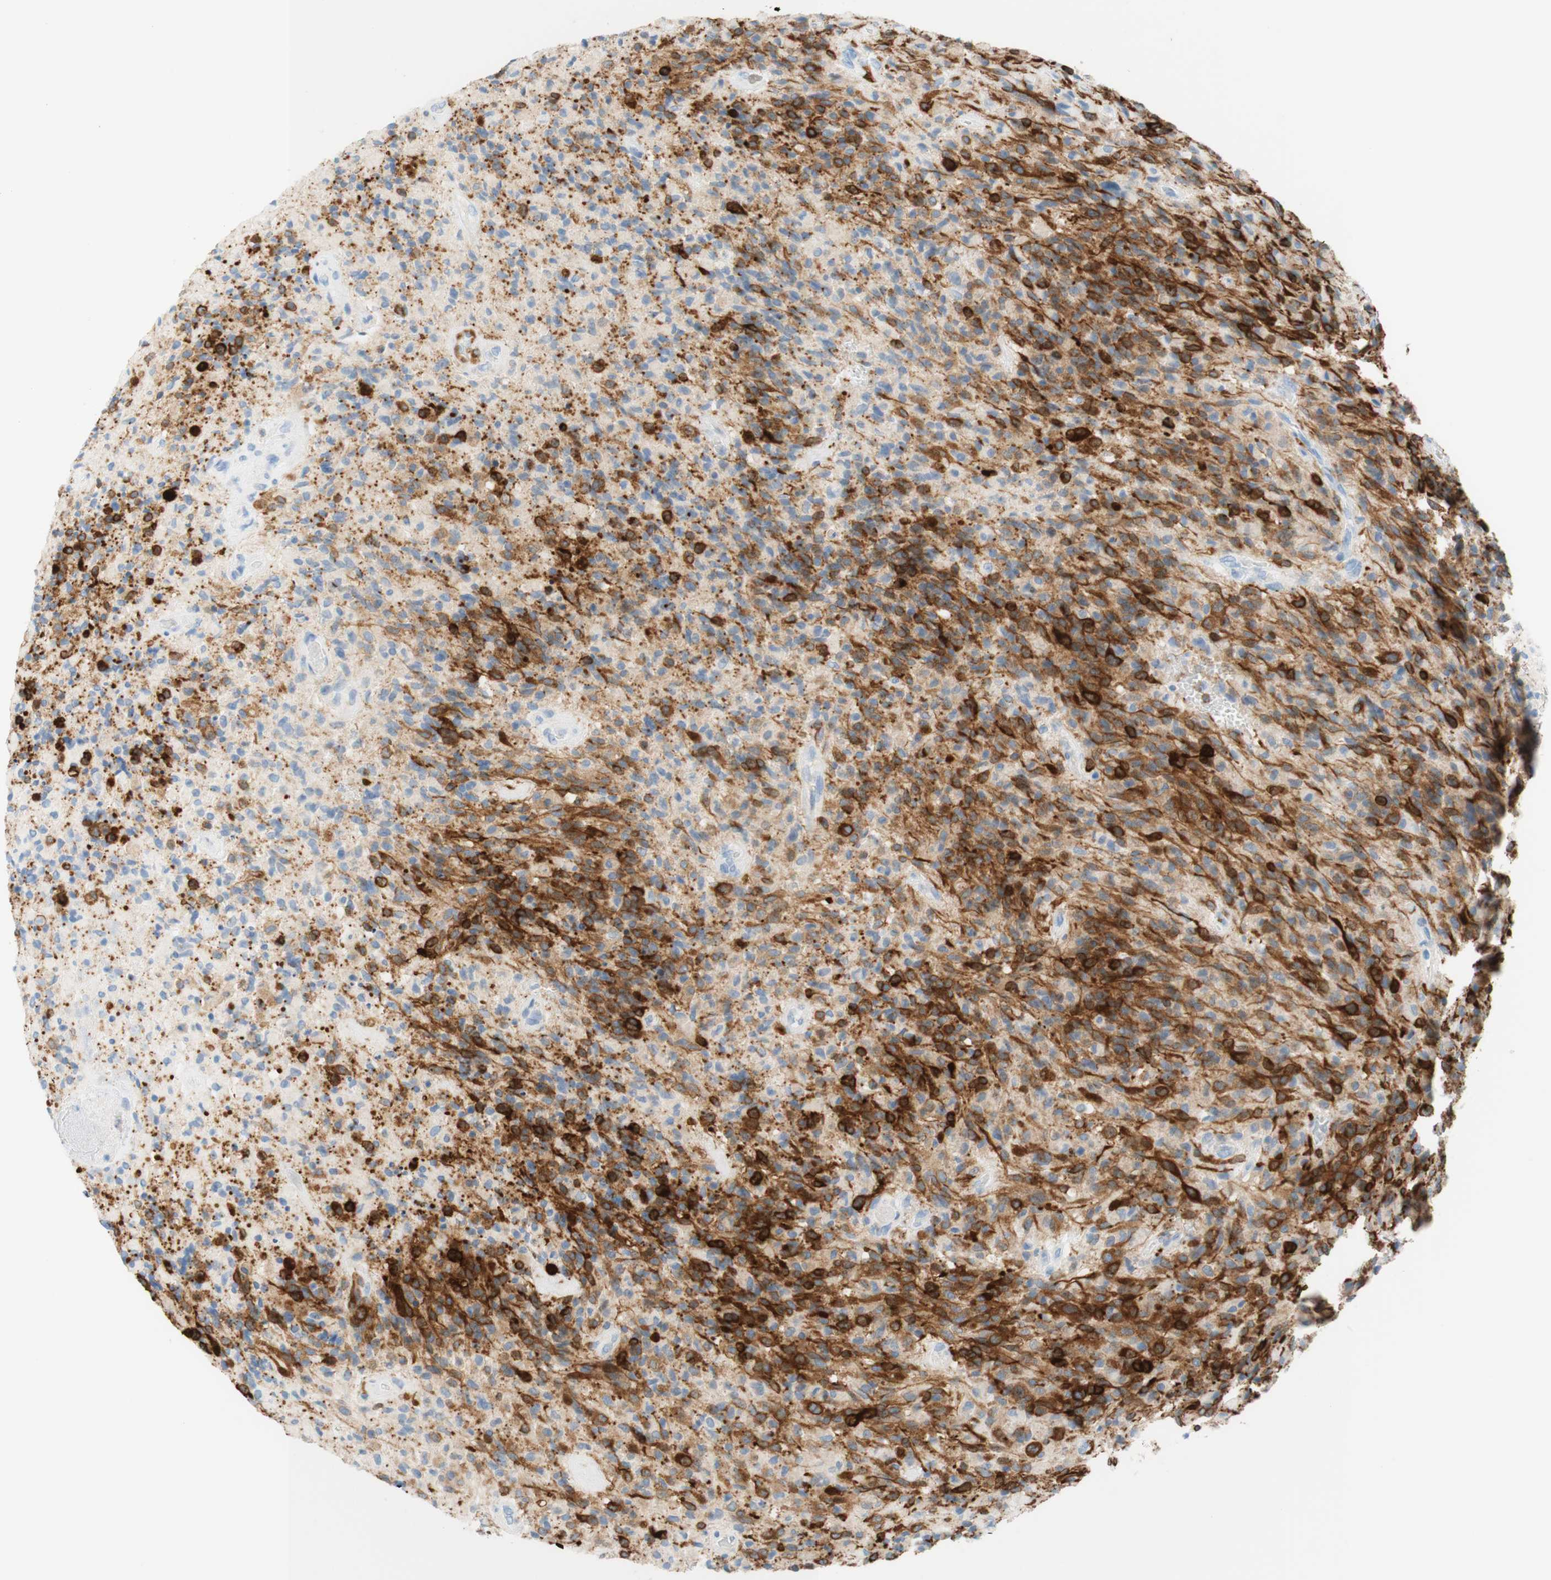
{"staining": {"intensity": "strong", "quantity": "<25%", "location": "cytoplasmic/membranous,nuclear"}, "tissue": "glioma", "cell_type": "Tumor cells", "image_type": "cancer", "snomed": [{"axis": "morphology", "description": "Glioma, malignant, High grade"}, {"axis": "topography", "description": "Brain"}], "caption": "The image reveals immunohistochemical staining of high-grade glioma (malignant). There is strong cytoplasmic/membranous and nuclear expression is seen in about <25% of tumor cells.", "gene": "STMN1", "patient": {"sex": "male", "age": 71}}